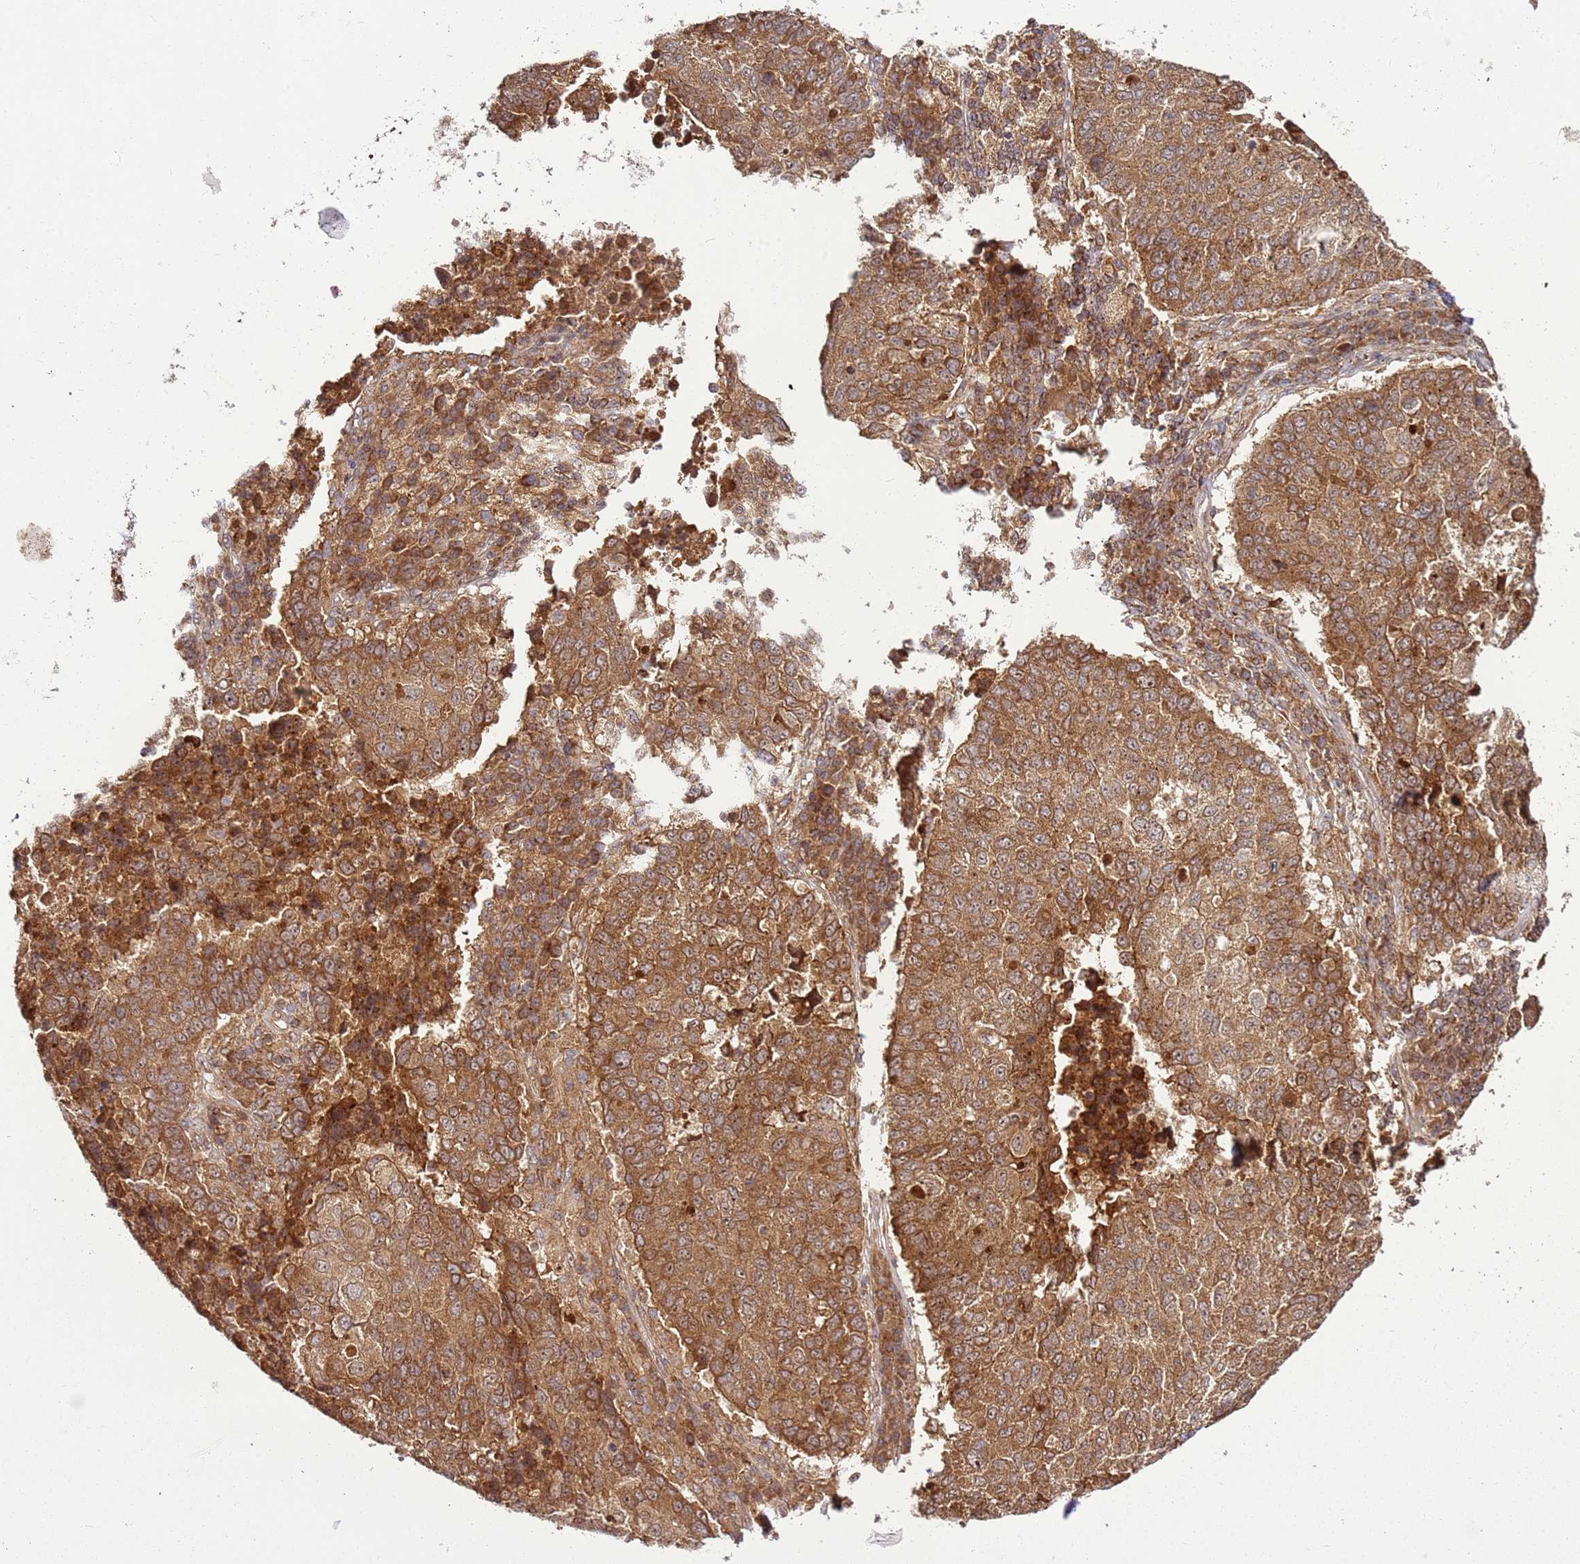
{"staining": {"intensity": "moderate", "quantity": ">75%", "location": "cytoplasmic/membranous"}, "tissue": "lung cancer", "cell_type": "Tumor cells", "image_type": "cancer", "snomed": [{"axis": "morphology", "description": "Squamous cell carcinoma, NOS"}, {"axis": "topography", "description": "Lung"}], "caption": "Tumor cells demonstrate medium levels of moderate cytoplasmic/membranous positivity in about >75% of cells in squamous cell carcinoma (lung).", "gene": "RASA3", "patient": {"sex": "male", "age": 73}}